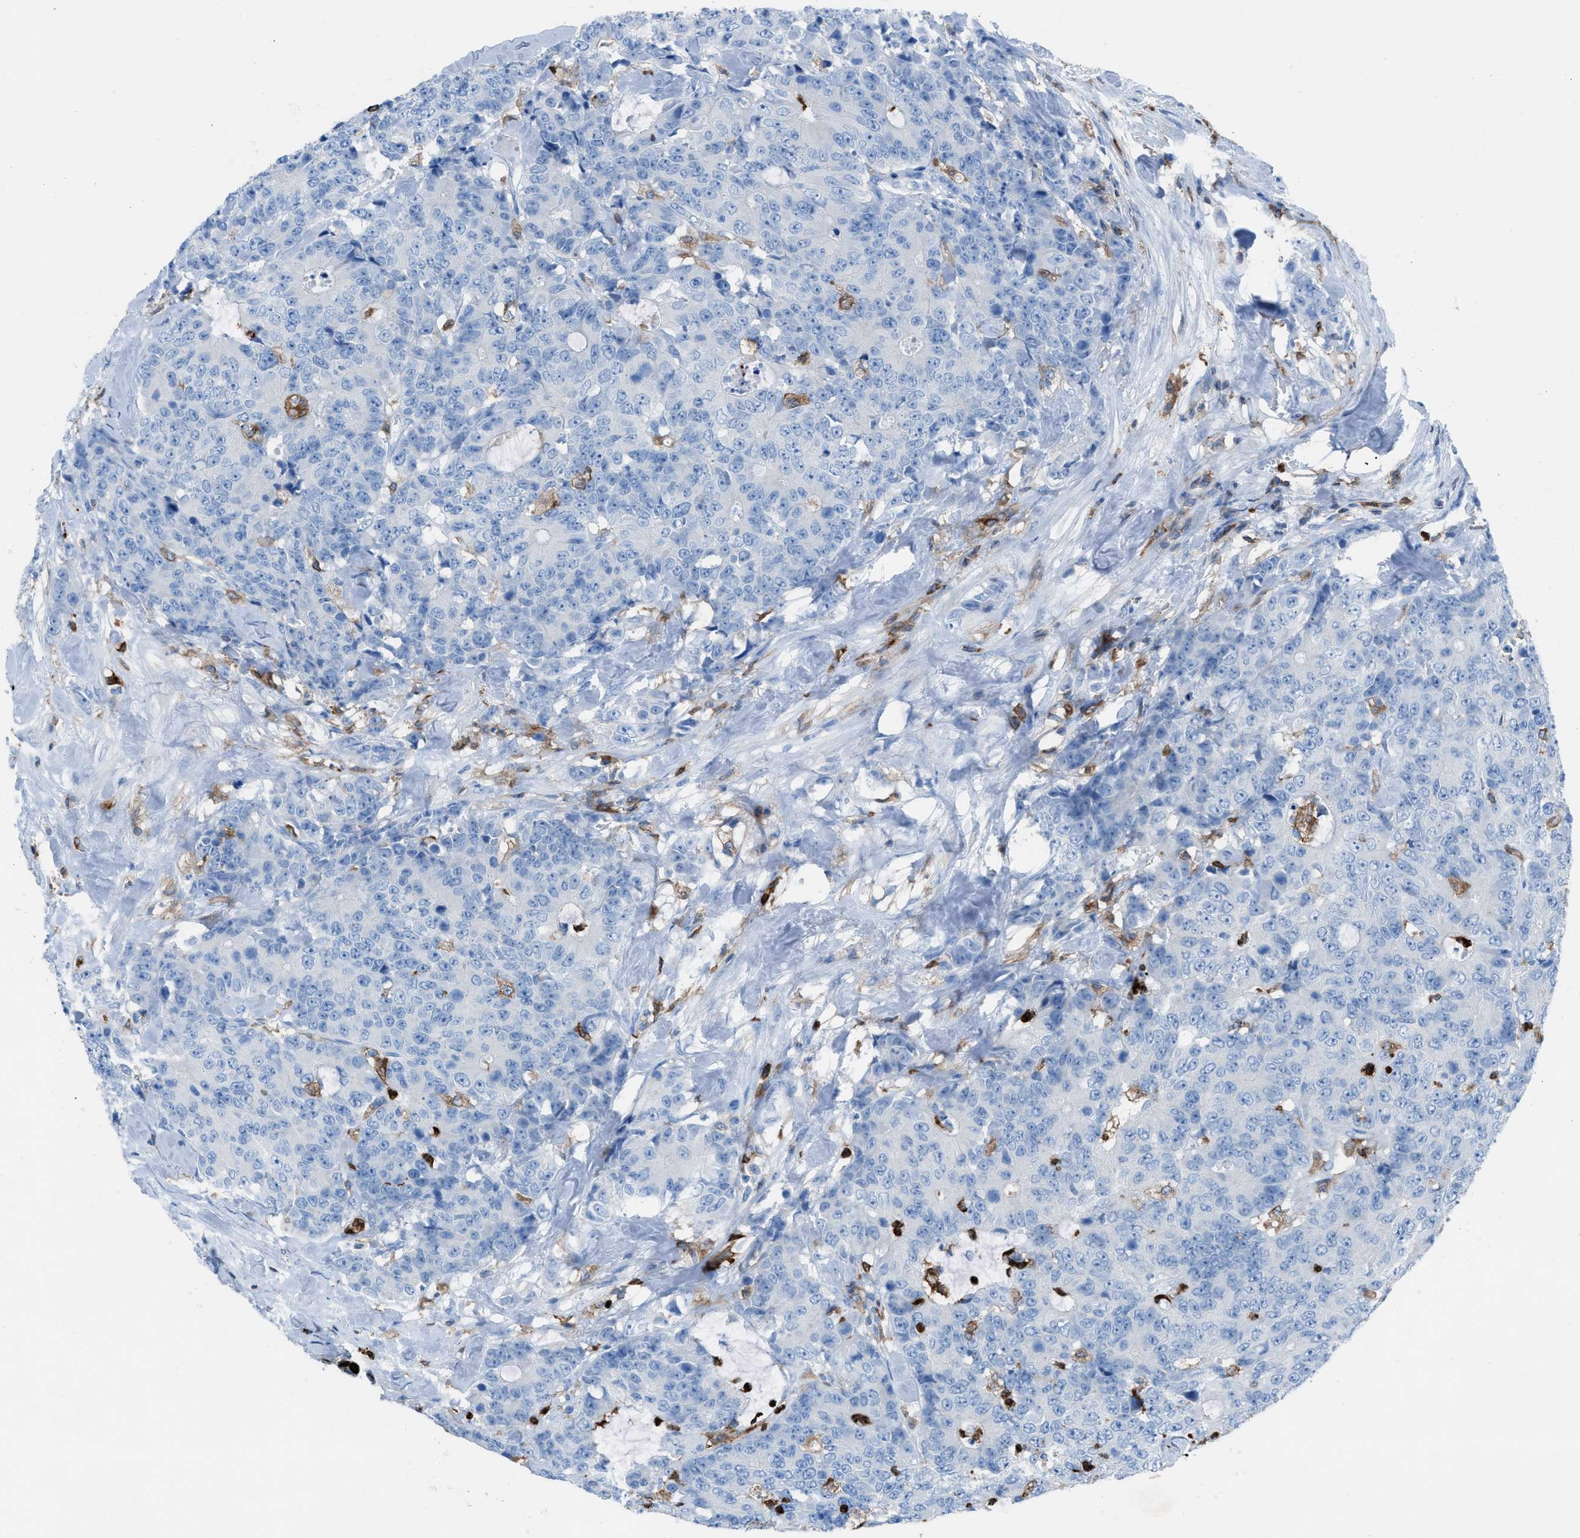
{"staining": {"intensity": "negative", "quantity": "none", "location": "none"}, "tissue": "colorectal cancer", "cell_type": "Tumor cells", "image_type": "cancer", "snomed": [{"axis": "morphology", "description": "Adenocarcinoma, NOS"}, {"axis": "topography", "description": "Colon"}], "caption": "Immunohistochemistry histopathology image of colorectal cancer stained for a protein (brown), which shows no staining in tumor cells.", "gene": "ITGB2", "patient": {"sex": "female", "age": 86}}